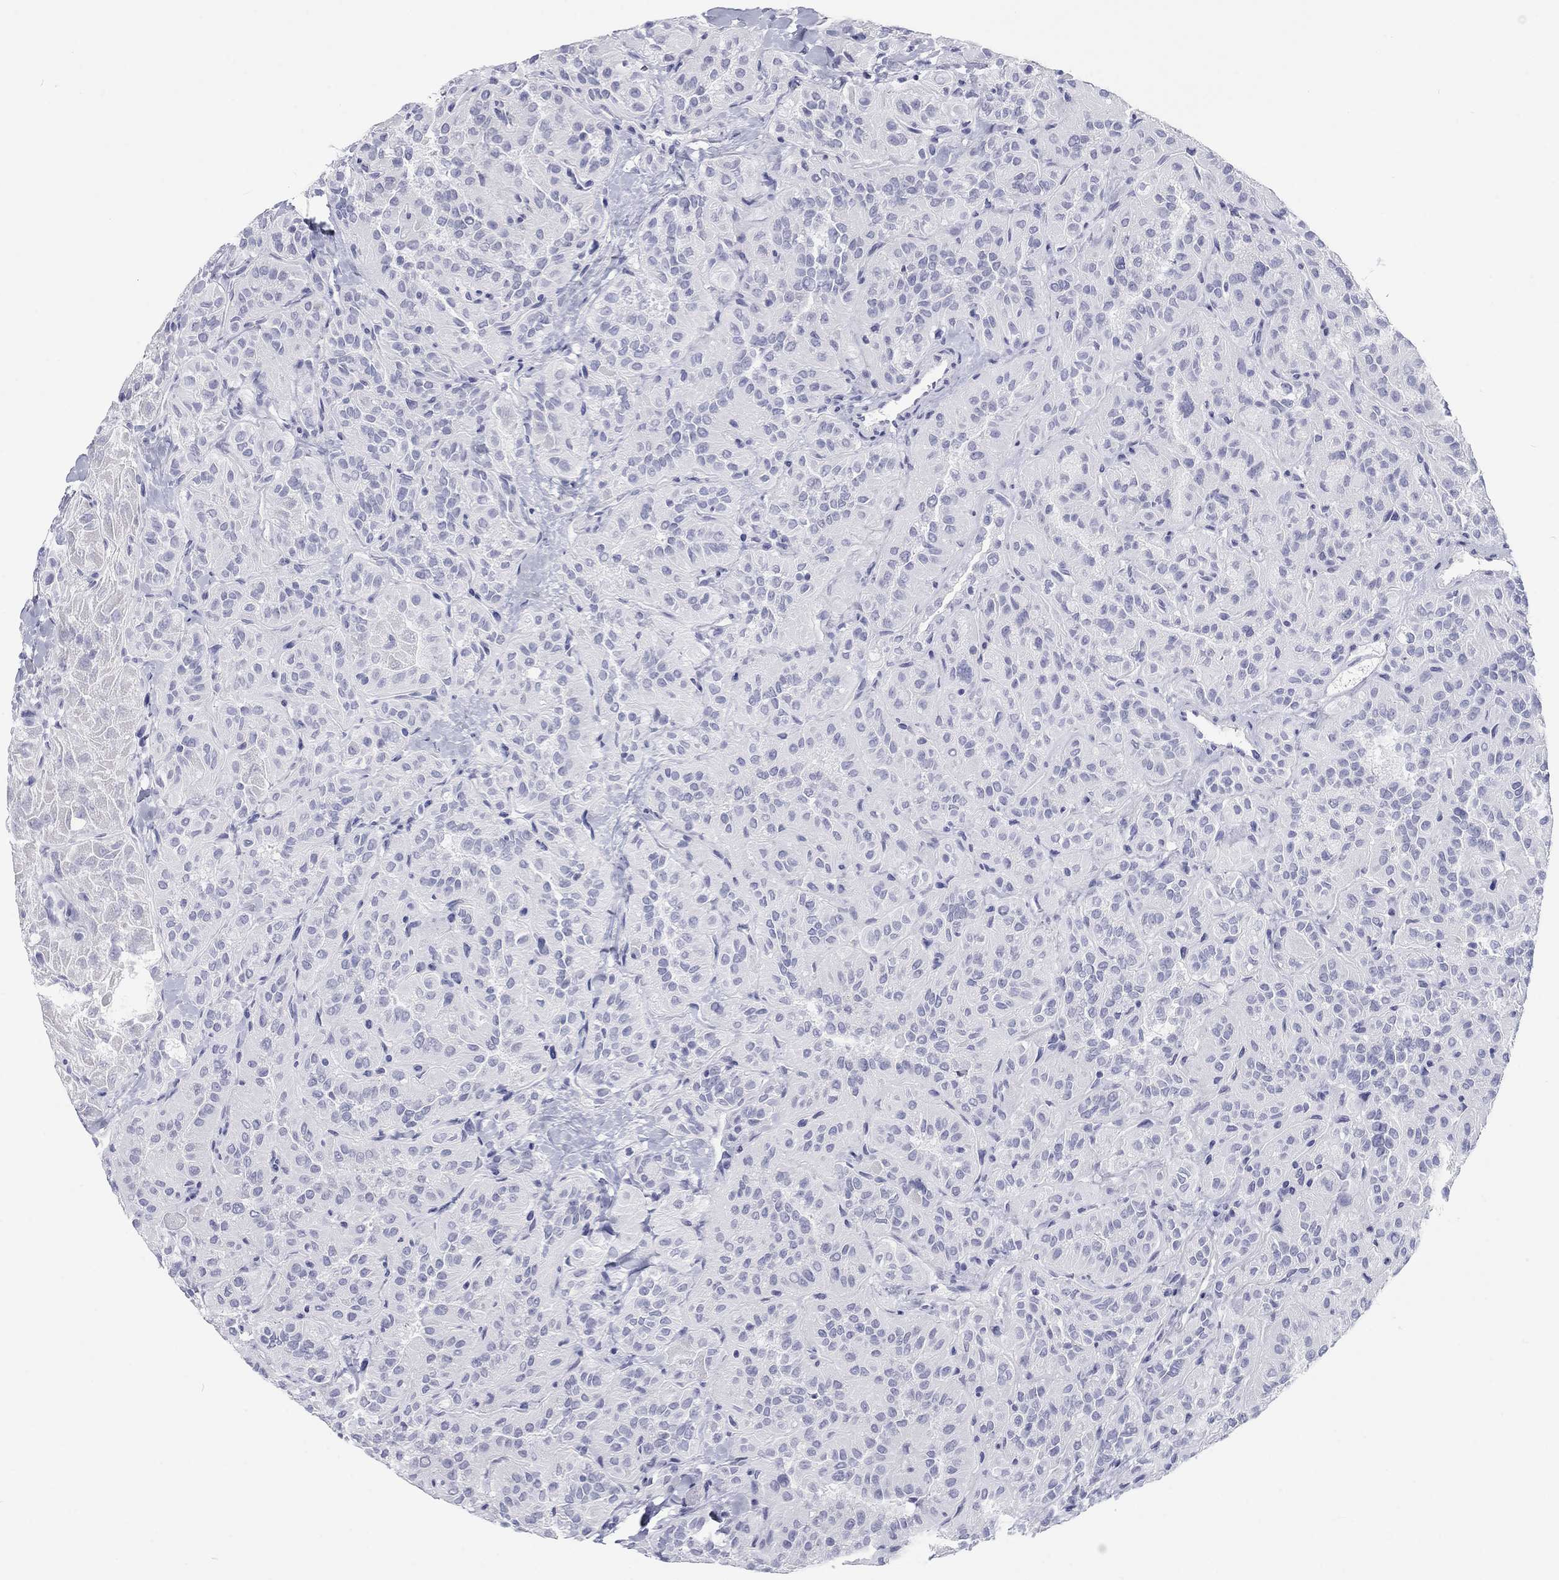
{"staining": {"intensity": "negative", "quantity": "none", "location": "none"}, "tissue": "thyroid cancer", "cell_type": "Tumor cells", "image_type": "cancer", "snomed": [{"axis": "morphology", "description": "Papillary adenocarcinoma, NOS"}, {"axis": "topography", "description": "Thyroid gland"}], "caption": "Immunohistochemistry image of neoplastic tissue: human thyroid cancer stained with DAB exhibits no significant protein positivity in tumor cells.", "gene": "CALB1", "patient": {"sex": "female", "age": 45}}